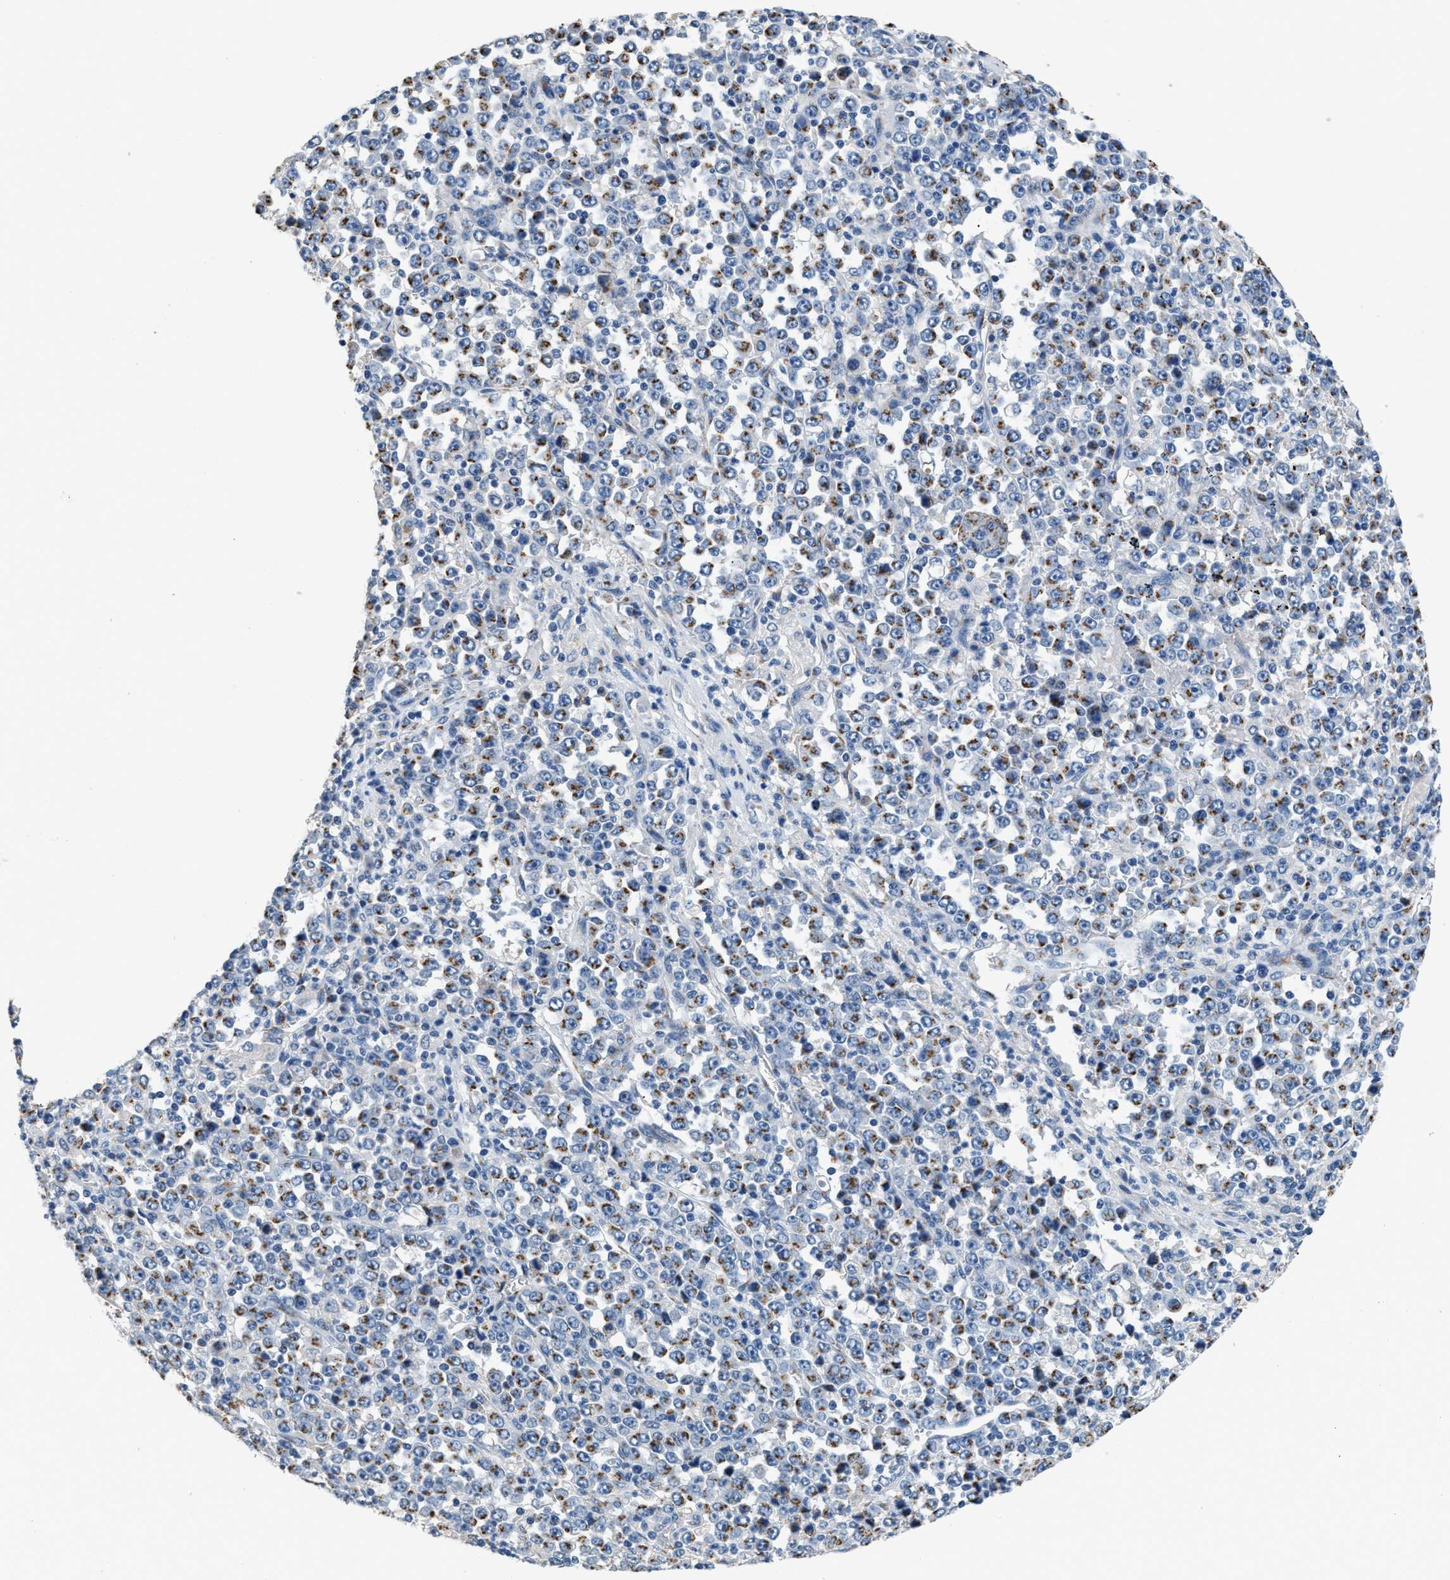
{"staining": {"intensity": "moderate", "quantity": ">75%", "location": "cytoplasmic/membranous"}, "tissue": "stomach cancer", "cell_type": "Tumor cells", "image_type": "cancer", "snomed": [{"axis": "morphology", "description": "Normal tissue, NOS"}, {"axis": "morphology", "description": "Adenocarcinoma, NOS"}, {"axis": "topography", "description": "Stomach, upper"}, {"axis": "topography", "description": "Stomach"}], "caption": "A high-resolution histopathology image shows immunohistochemistry staining of stomach cancer (adenocarcinoma), which shows moderate cytoplasmic/membranous positivity in approximately >75% of tumor cells.", "gene": "GOLM1", "patient": {"sex": "male", "age": 59}}